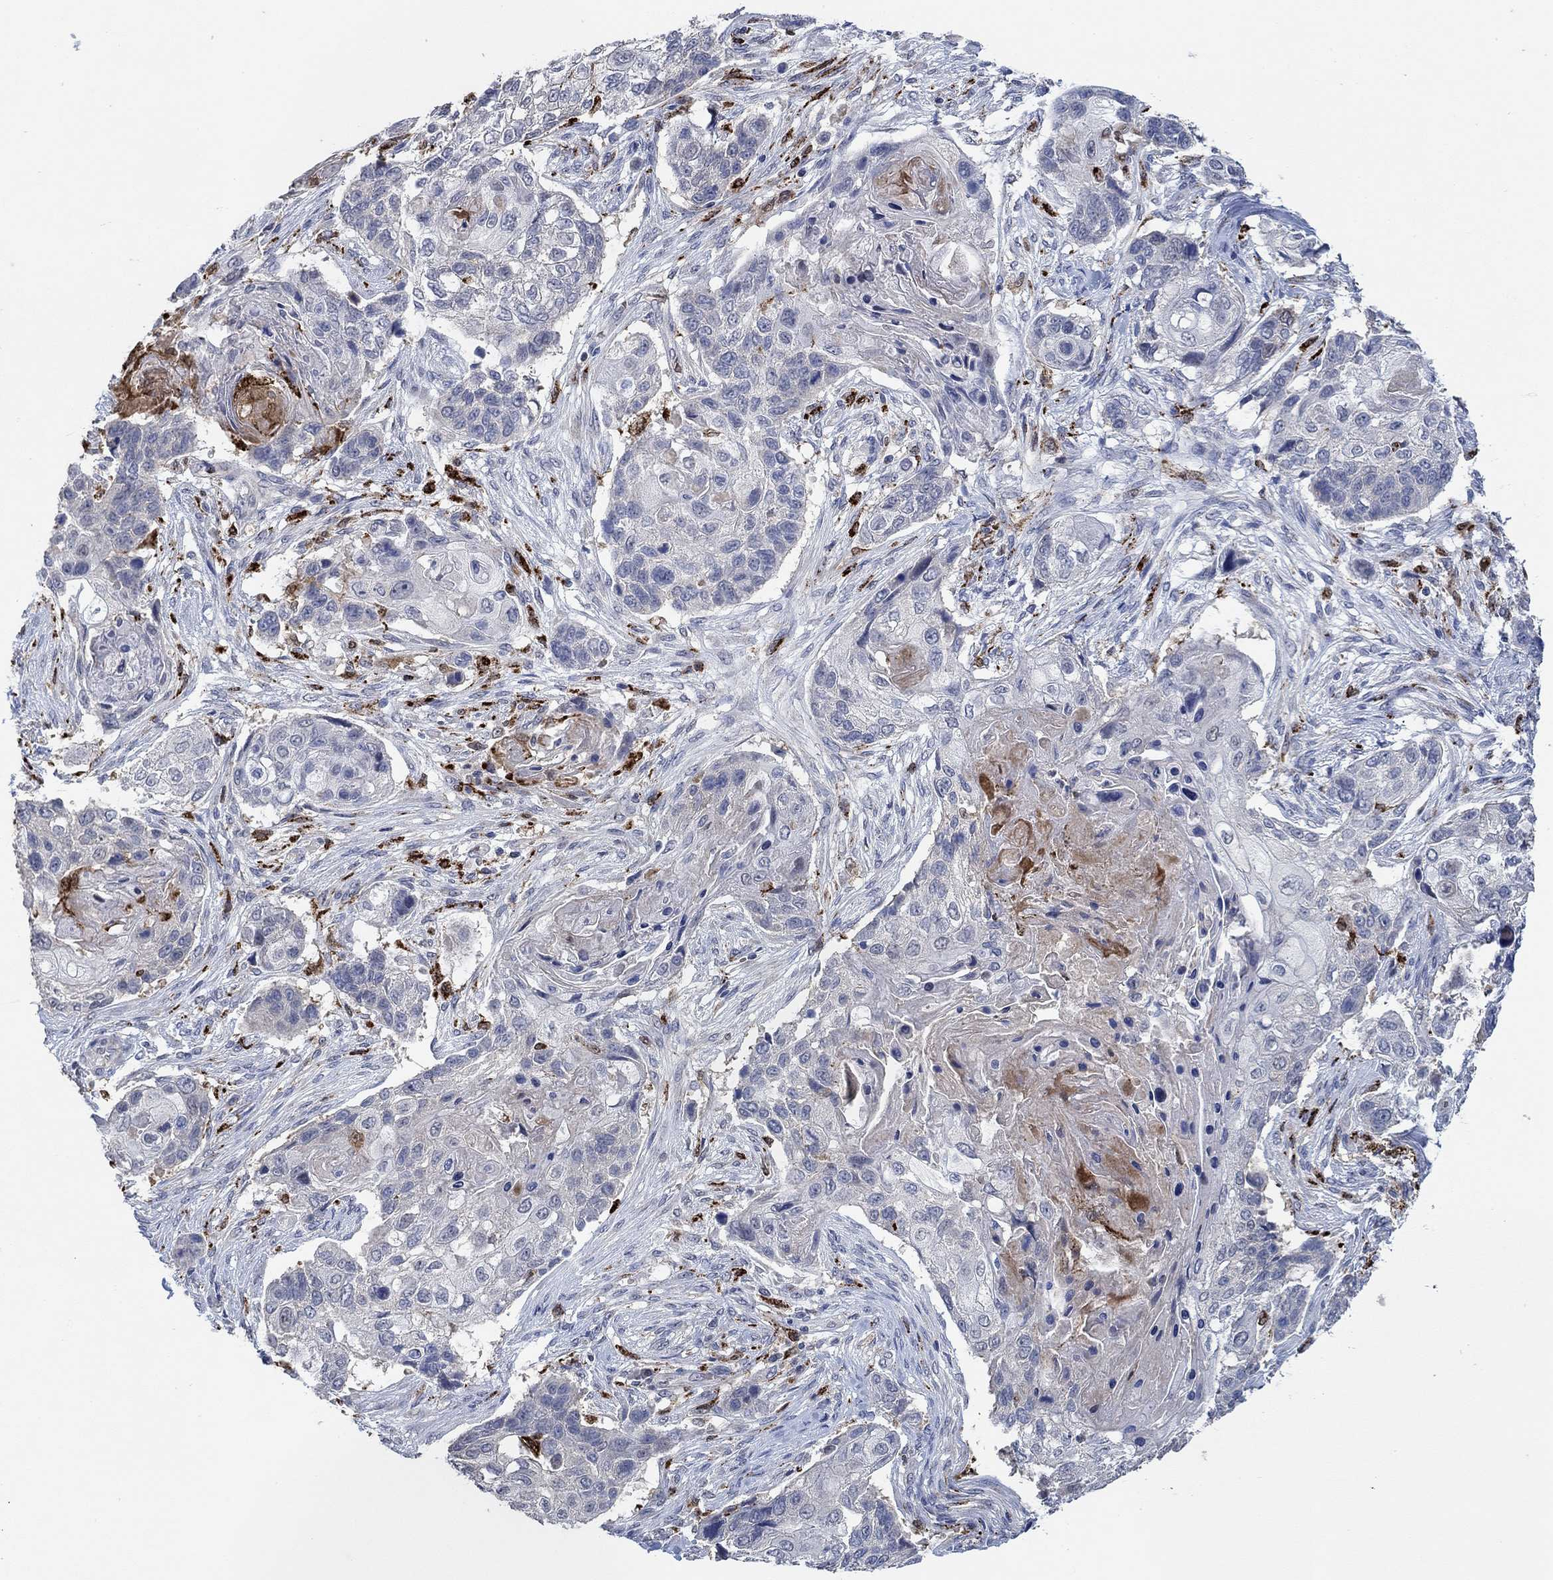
{"staining": {"intensity": "negative", "quantity": "none", "location": "none"}, "tissue": "lung cancer", "cell_type": "Tumor cells", "image_type": "cancer", "snomed": [{"axis": "morphology", "description": "Normal tissue, NOS"}, {"axis": "morphology", "description": "Squamous cell carcinoma, NOS"}, {"axis": "topography", "description": "Bronchus"}, {"axis": "topography", "description": "Lung"}], "caption": "High power microscopy histopathology image of an immunohistochemistry photomicrograph of lung cancer, revealing no significant expression in tumor cells.", "gene": "MPP1", "patient": {"sex": "male", "age": 69}}